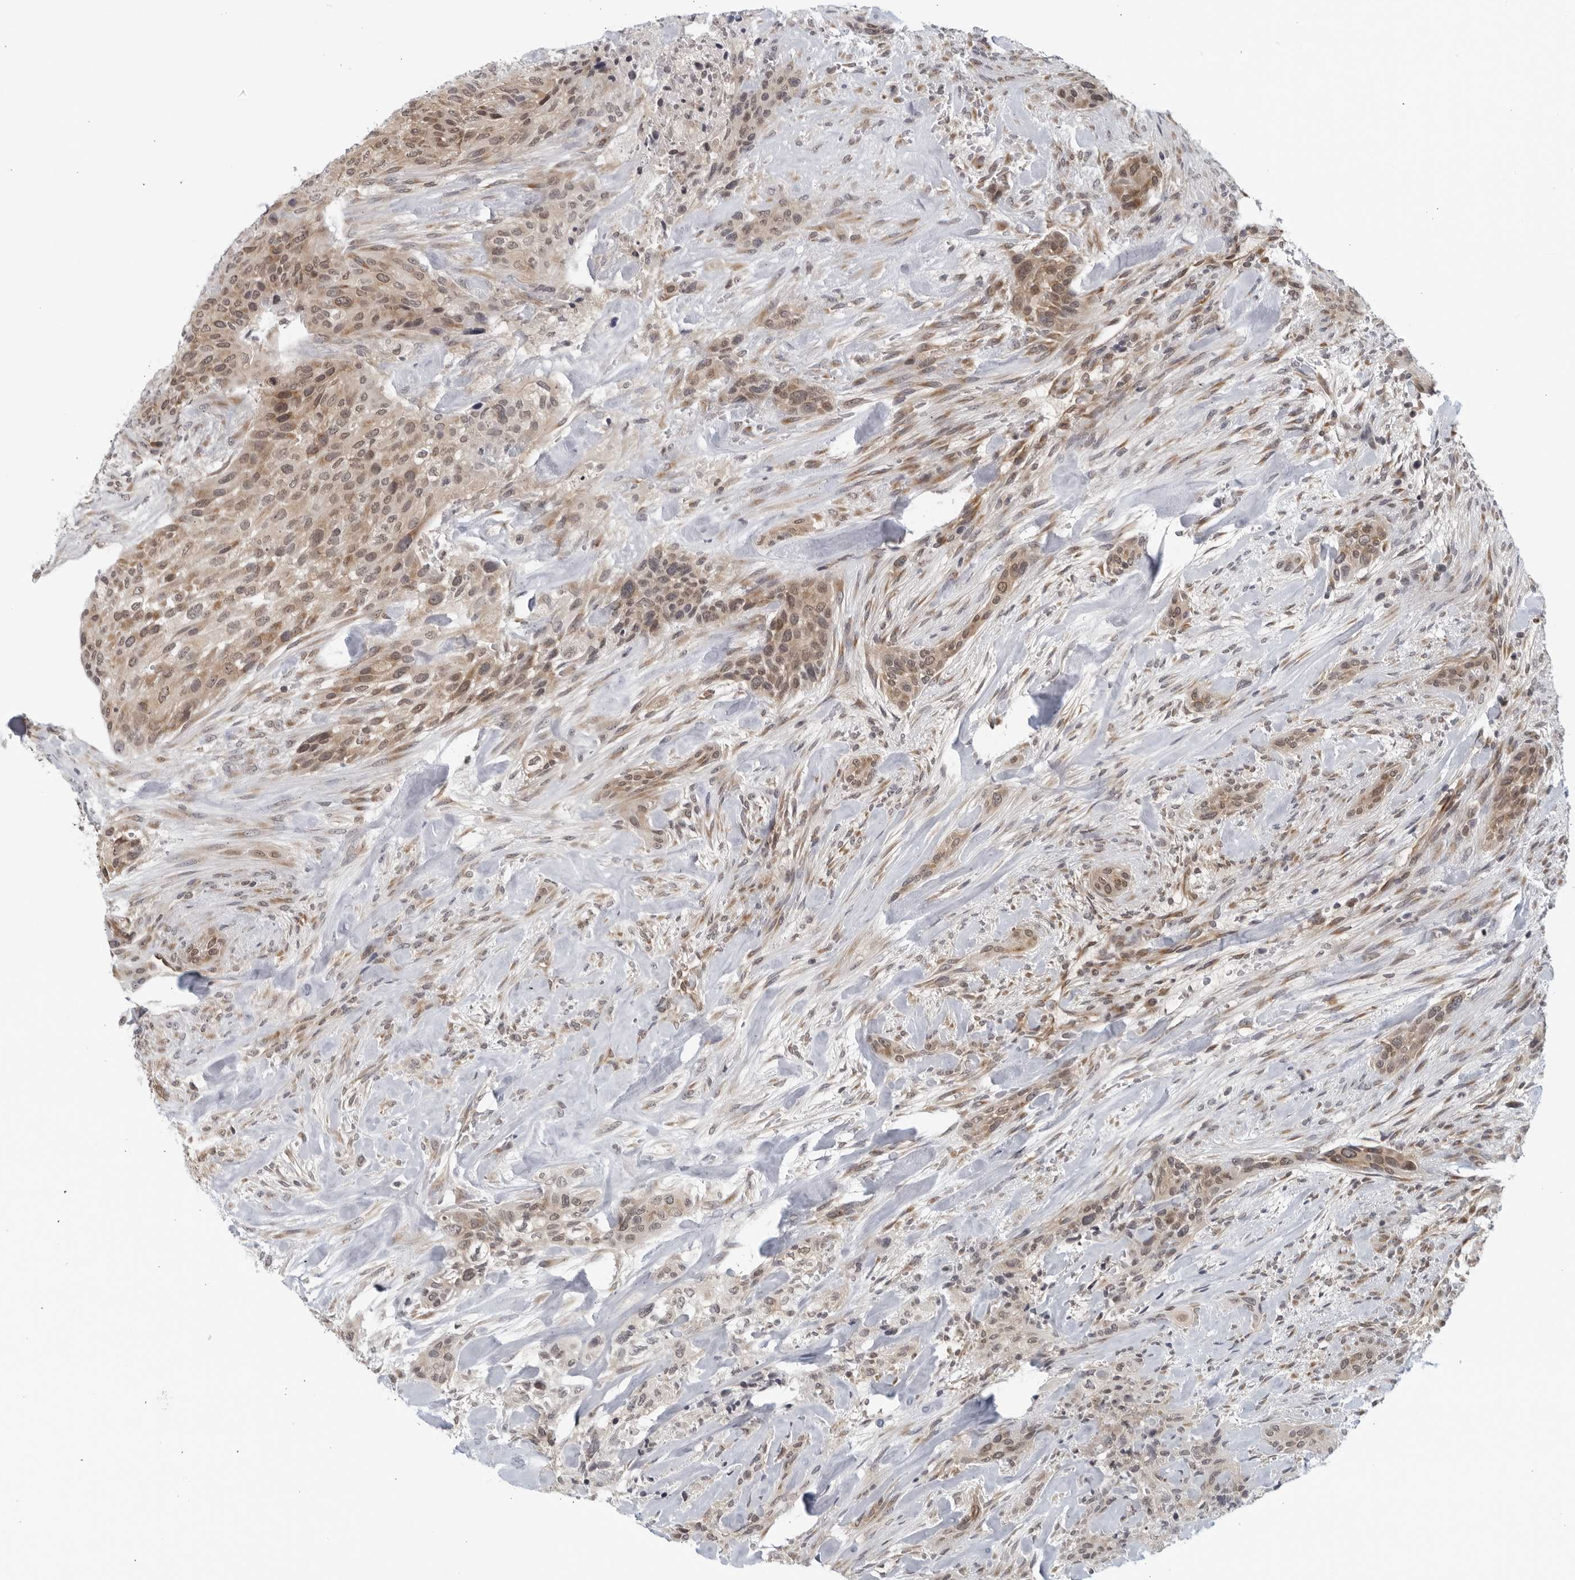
{"staining": {"intensity": "weak", "quantity": ">75%", "location": "cytoplasmic/membranous,nuclear"}, "tissue": "urothelial cancer", "cell_type": "Tumor cells", "image_type": "cancer", "snomed": [{"axis": "morphology", "description": "Urothelial carcinoma, High grade"}, {"axis": "topography", "description": "Urinary bladder"}], "caption": "This micrograph reveals immunohistochemistry staining of urothelial cancer, with low weak cytoplasmic/membranous and nuclear expression in approximately >75% of tumor cells.", "gene": "RC3H1", "patient": {"sex": "male", "age": 35}}